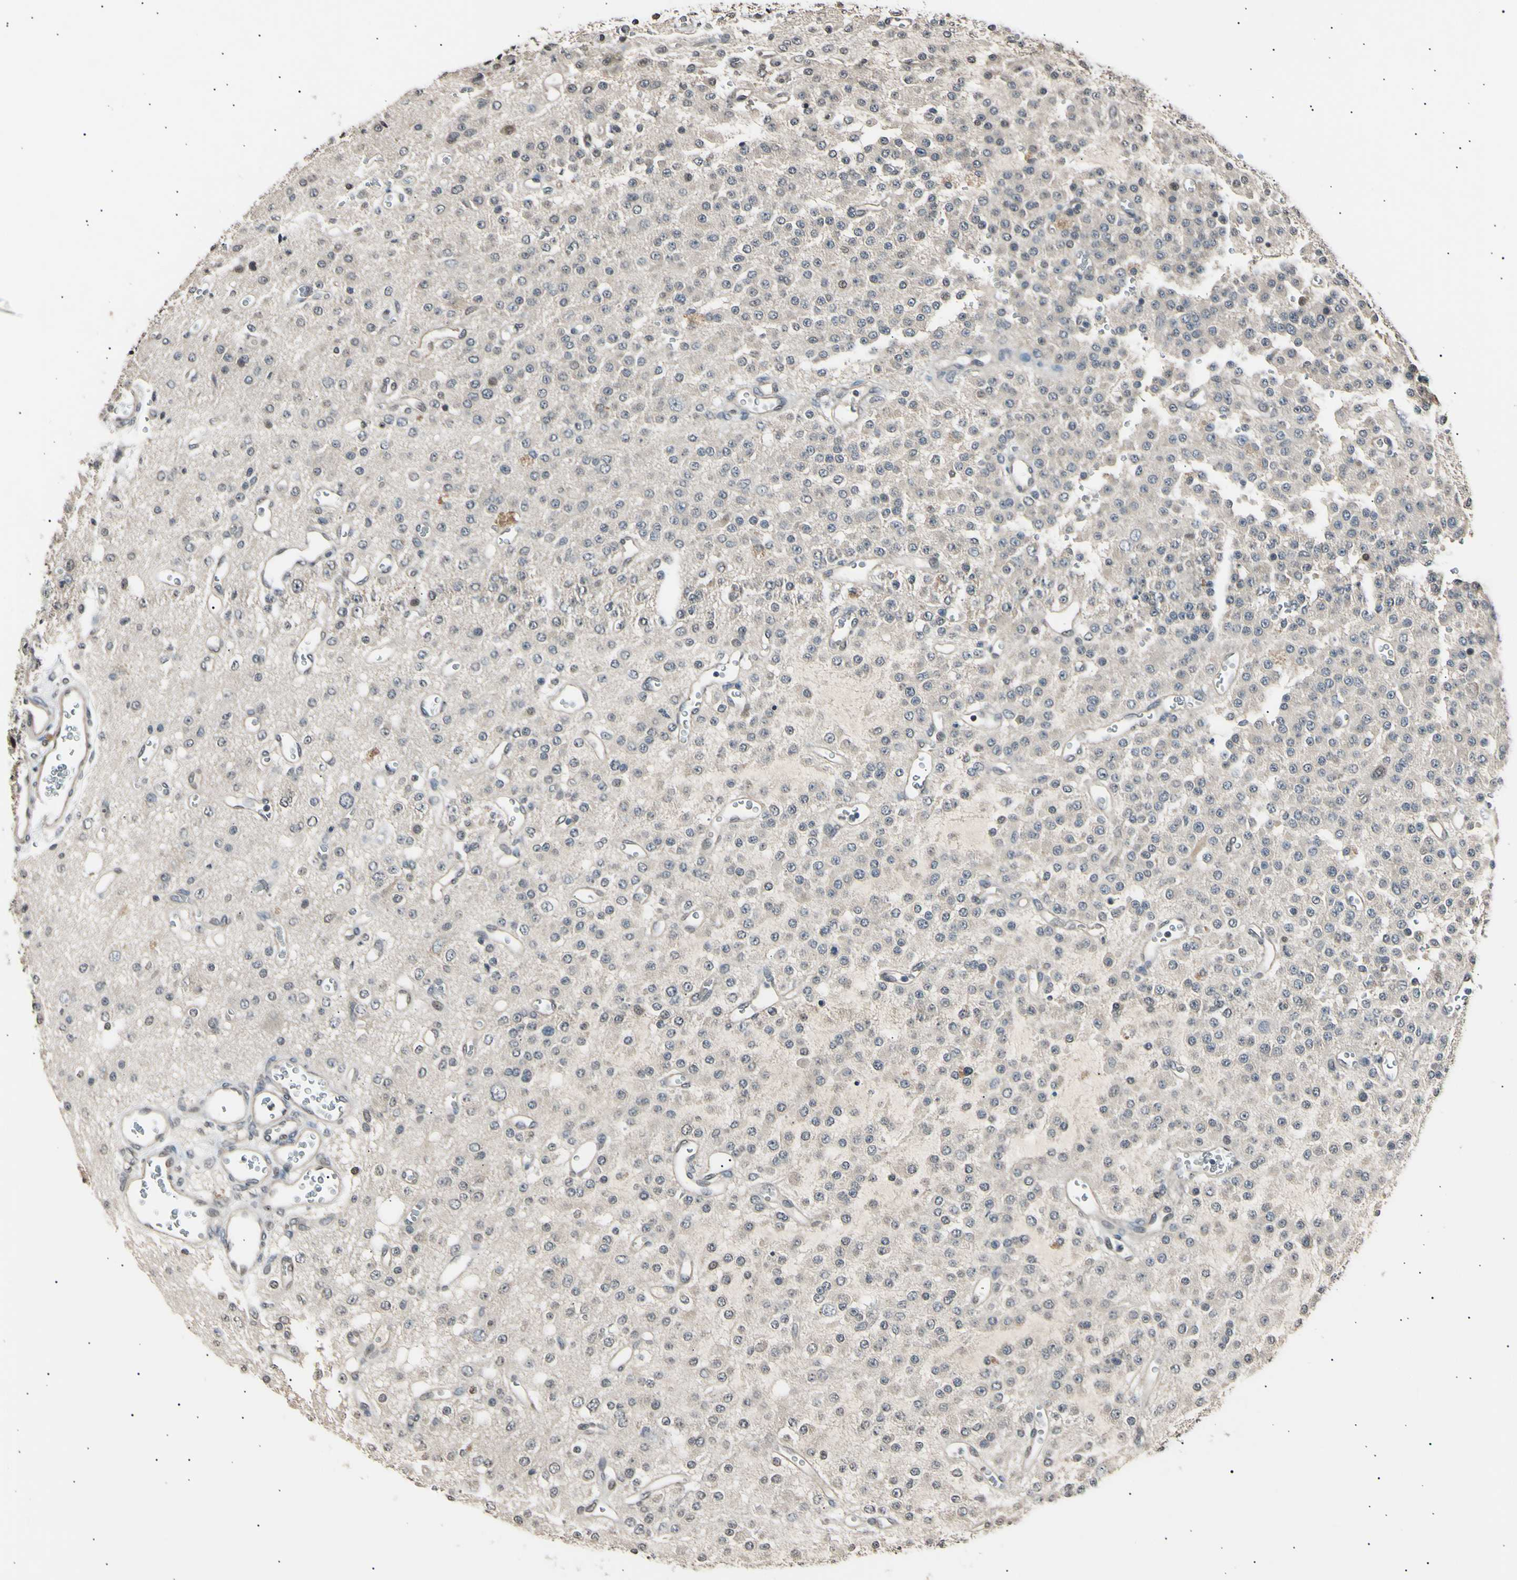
{"staining": {"intensity": "negative", "quantity": "none", "location": "none"}, "tissue": "glioma", "cell_type": "Tumor cells", "image_type": "cancer", "snomed": [{"axis": "morphology", "description": "Glioma, malignant, Low grade"}, {"axis": "topography", "description": "Brain"}], "caption": "Immunohistochemistry histopathology image of neoplastic tissue: human low-grade glioma (malignant) stained with DAB (3,3'-diaminobenzidine) demonstrates no significant protein staining in tumor cells. (DAB (3,3'-diaminobenzidine) IHC, high magnification).", "gene": "AK1", "patient": {"sex": "male", "age": 38}}